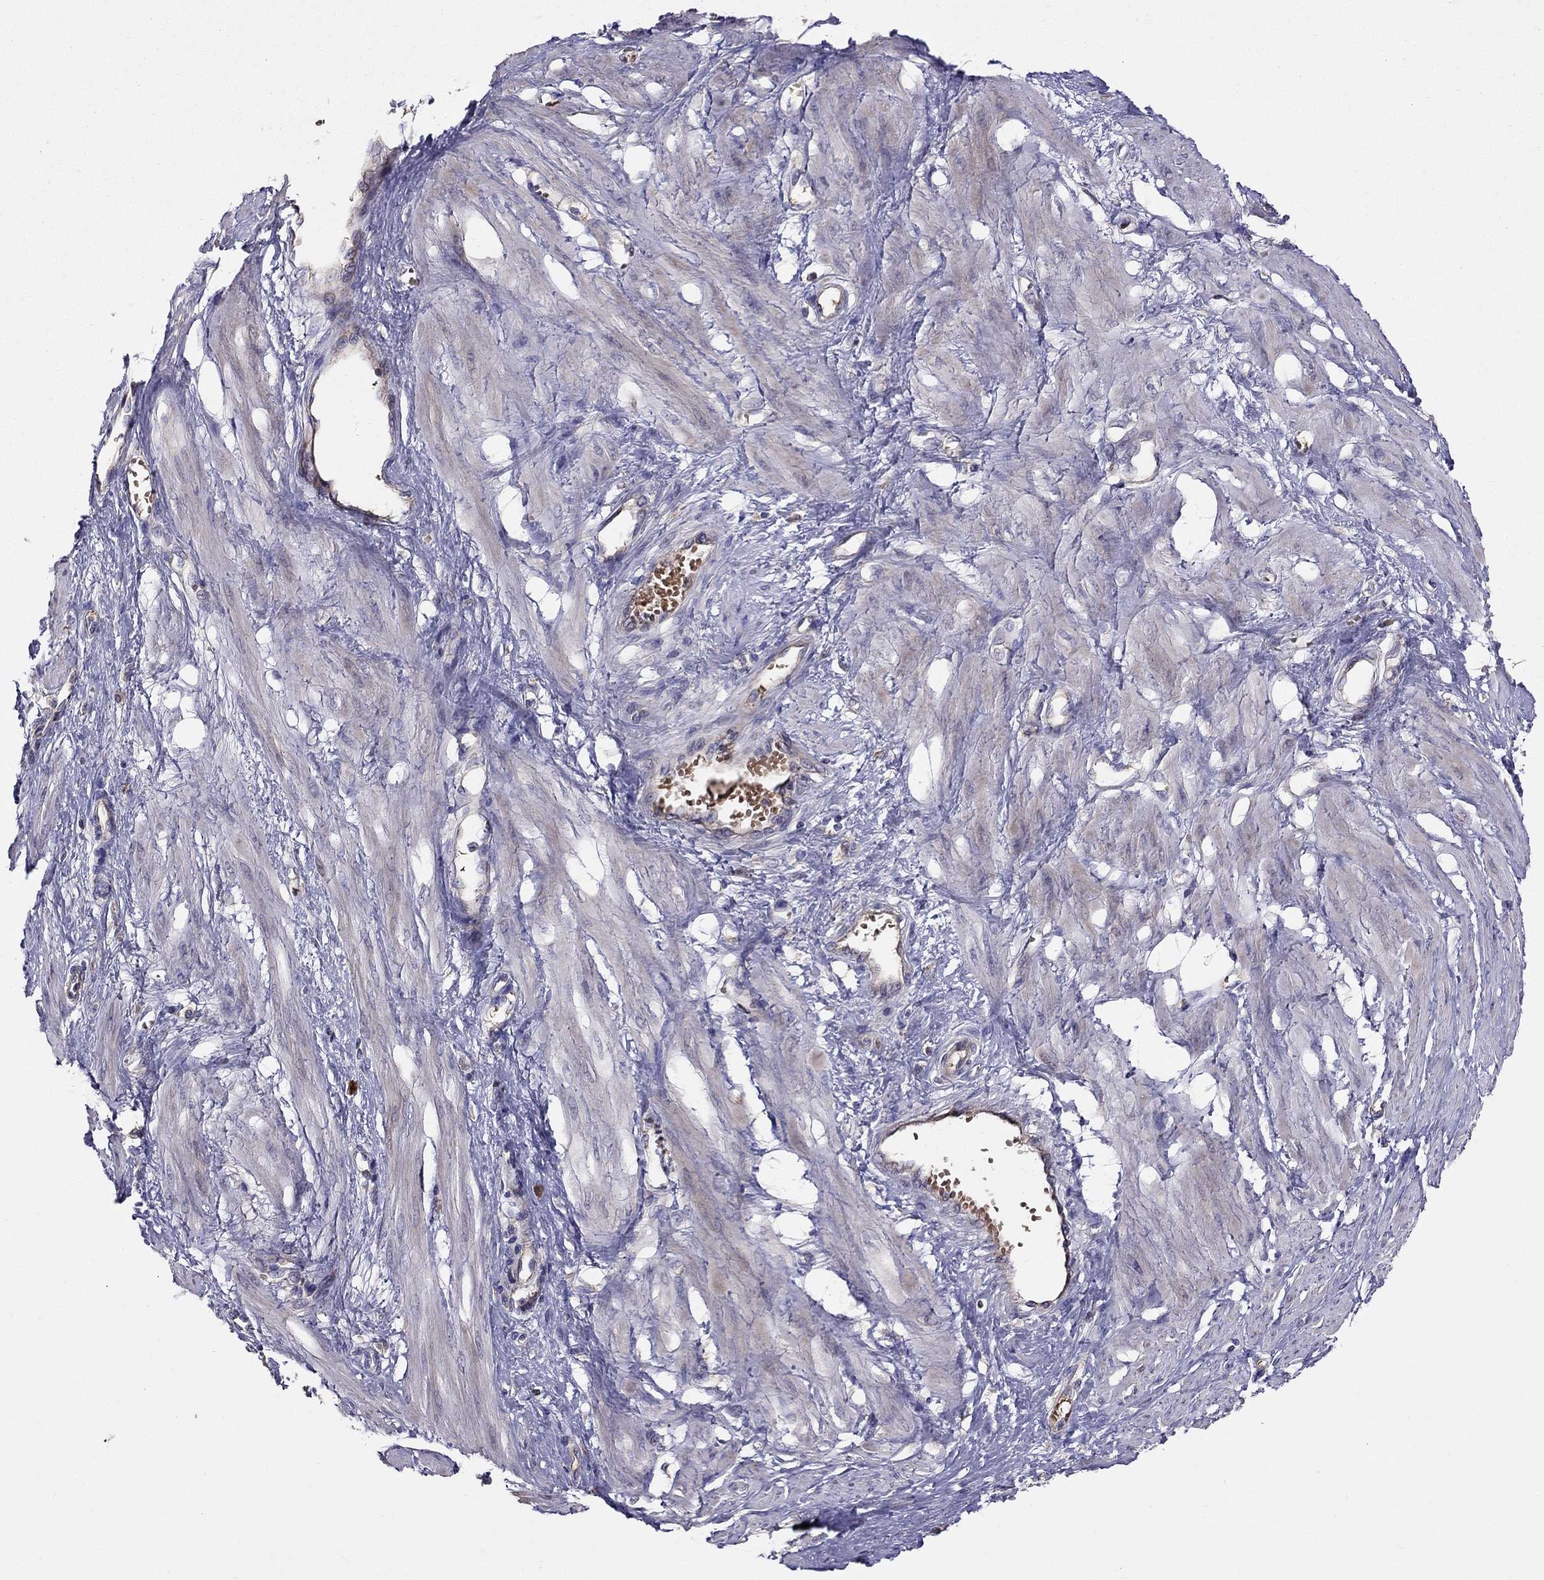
{"staining": {"intensity": "negative", "quantity": "none", "location": "none"}, "tissue": "smooth muscle", "cell_type": "Smooth muscle cells", "image_type": "normal", "snomed": [{"axis": "morphology", "description": "Normal tissue, NOS"}, {"axis": "topography", "description": "Smooth muscle"}, {"axis": "topography", "description": "Uterus"}], "caption": "Immunohistochemistry (IHC) micrograph of benign smooth muscle: smooth muscle stained with DAB shows no significant protein positivity in smooth muscle cells. The staining was performed using DAB to visualize the protein expression in brown, while the nuclei were stained in blue with hematoxylin (Magnification: 20x).", "gene": "PIK3CG", "patient": {"sex": "female", "age": 39}}